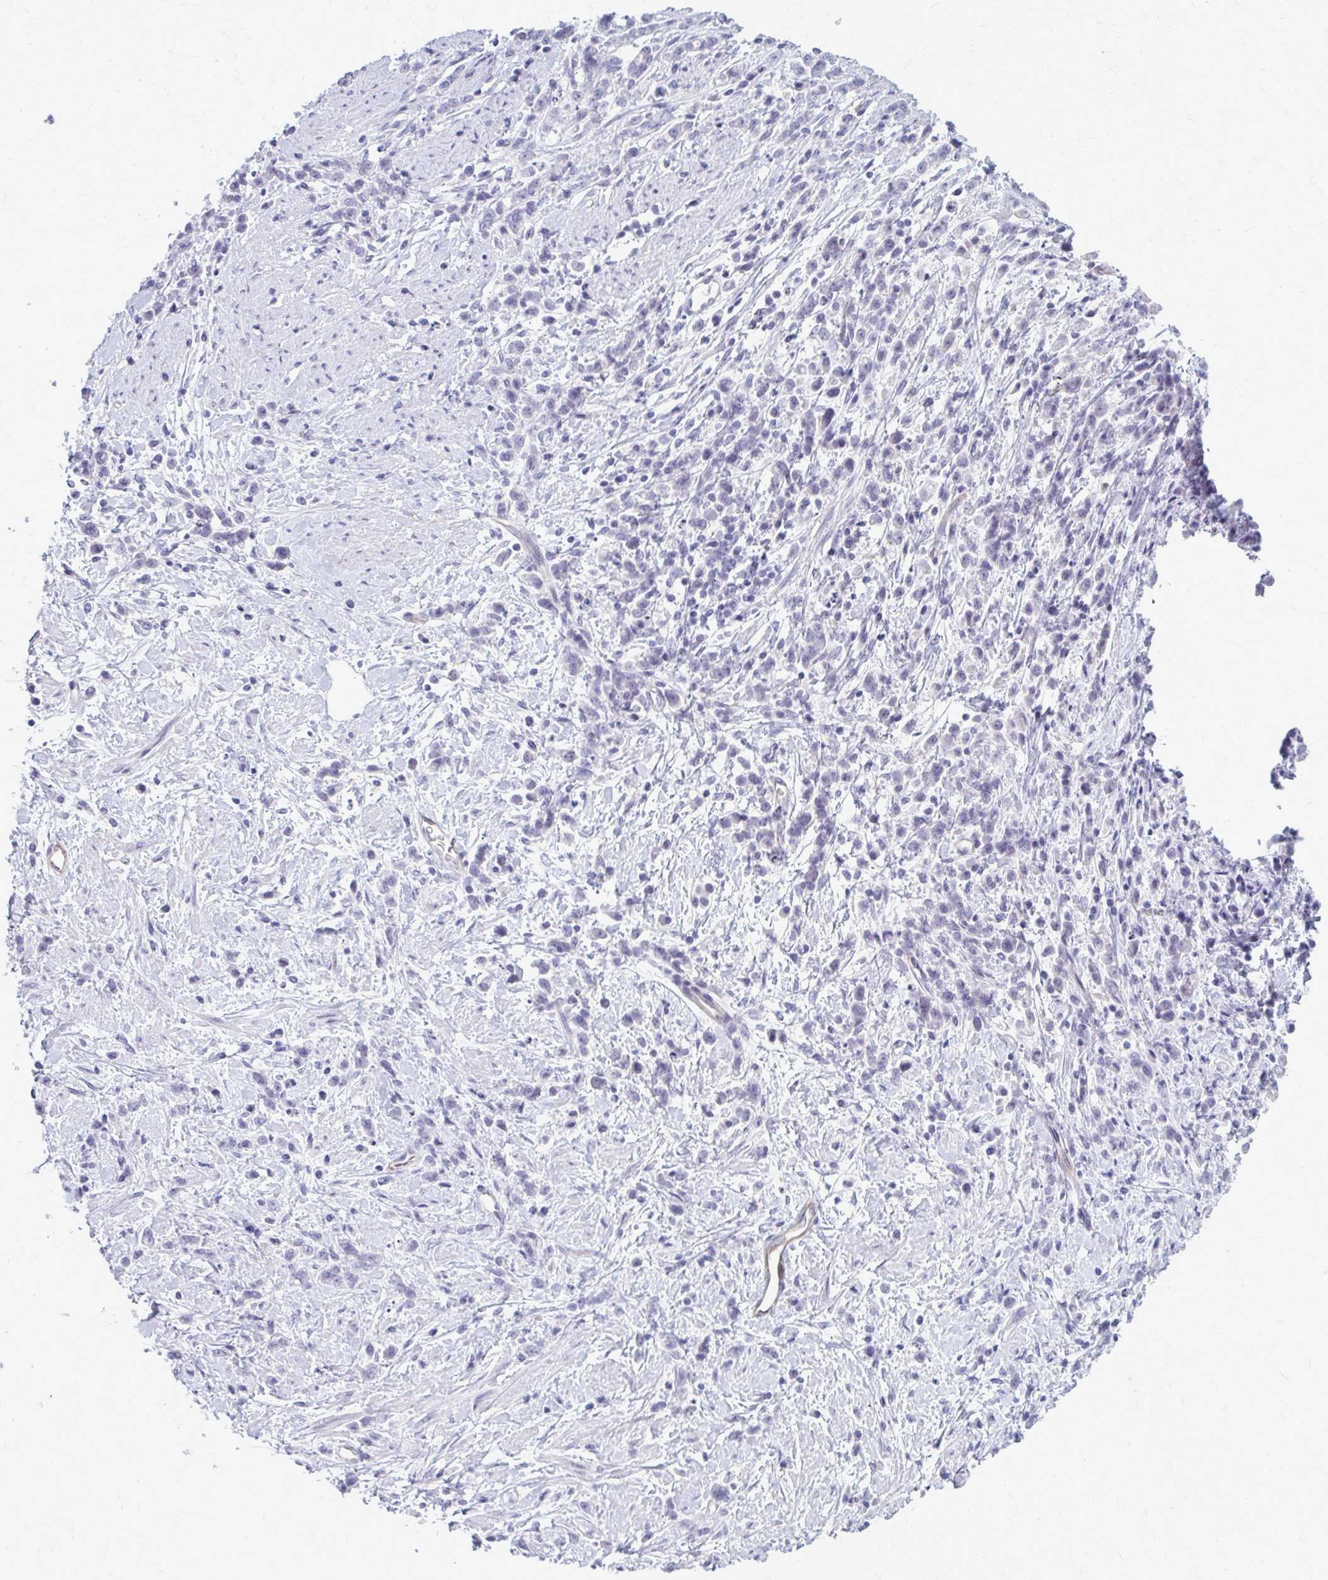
{"staining": {"intensity": "negative", "quantity": "none", "location": "none"}, "tissue": "stomach cancer", "cell_type": "Tumor cells", "image_type": "cancer", "snomed": [{"axis": "morphology", "description": "Adenocarcinoma, NOS"}, {"axis": "topography", "description": "Stomach"}], "caption": "DAB immunohistochemical staining of human adenocarcinoma (stomach) reveals no significant expression in tumor cells.", "gene": "CASQ2", "patient": {"sex": "female", "age": 60}}